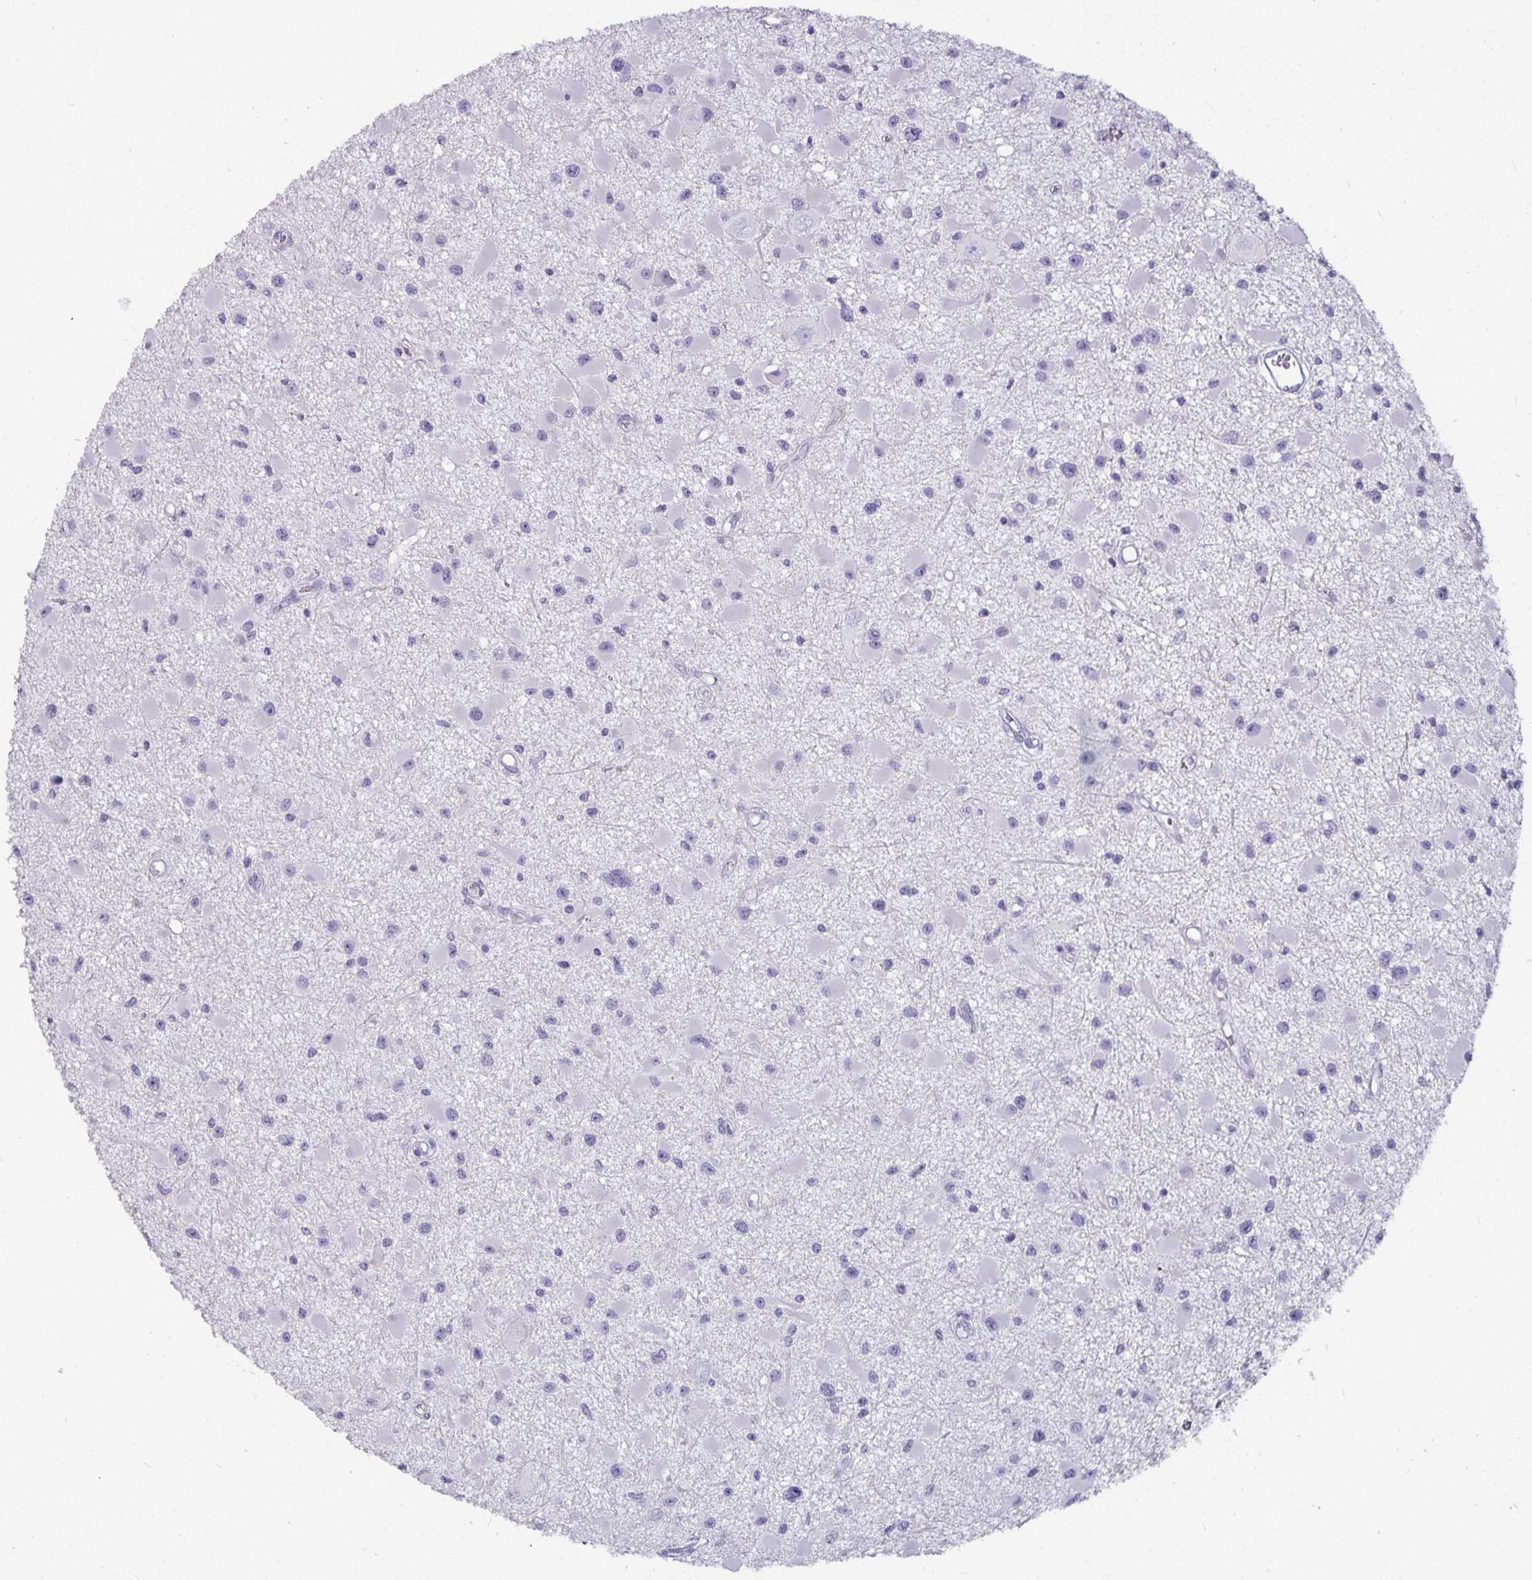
{"staining": {"intensity": "negative", "quantity": "none", "location": "none"}, "tissue": "glioma", "cell_type": "Tumor cells", "image_type": "cancer", "snomed": [{"axis": "morphology", "description": "Glioma, malignant, High grade"}, {"axis": "topography", "description": "Brain"}], "caption": "Tumor cells are negative for protein expression in human glioma.", "gene": "CA12", "patient": {"sex": "male", "age": 54}}